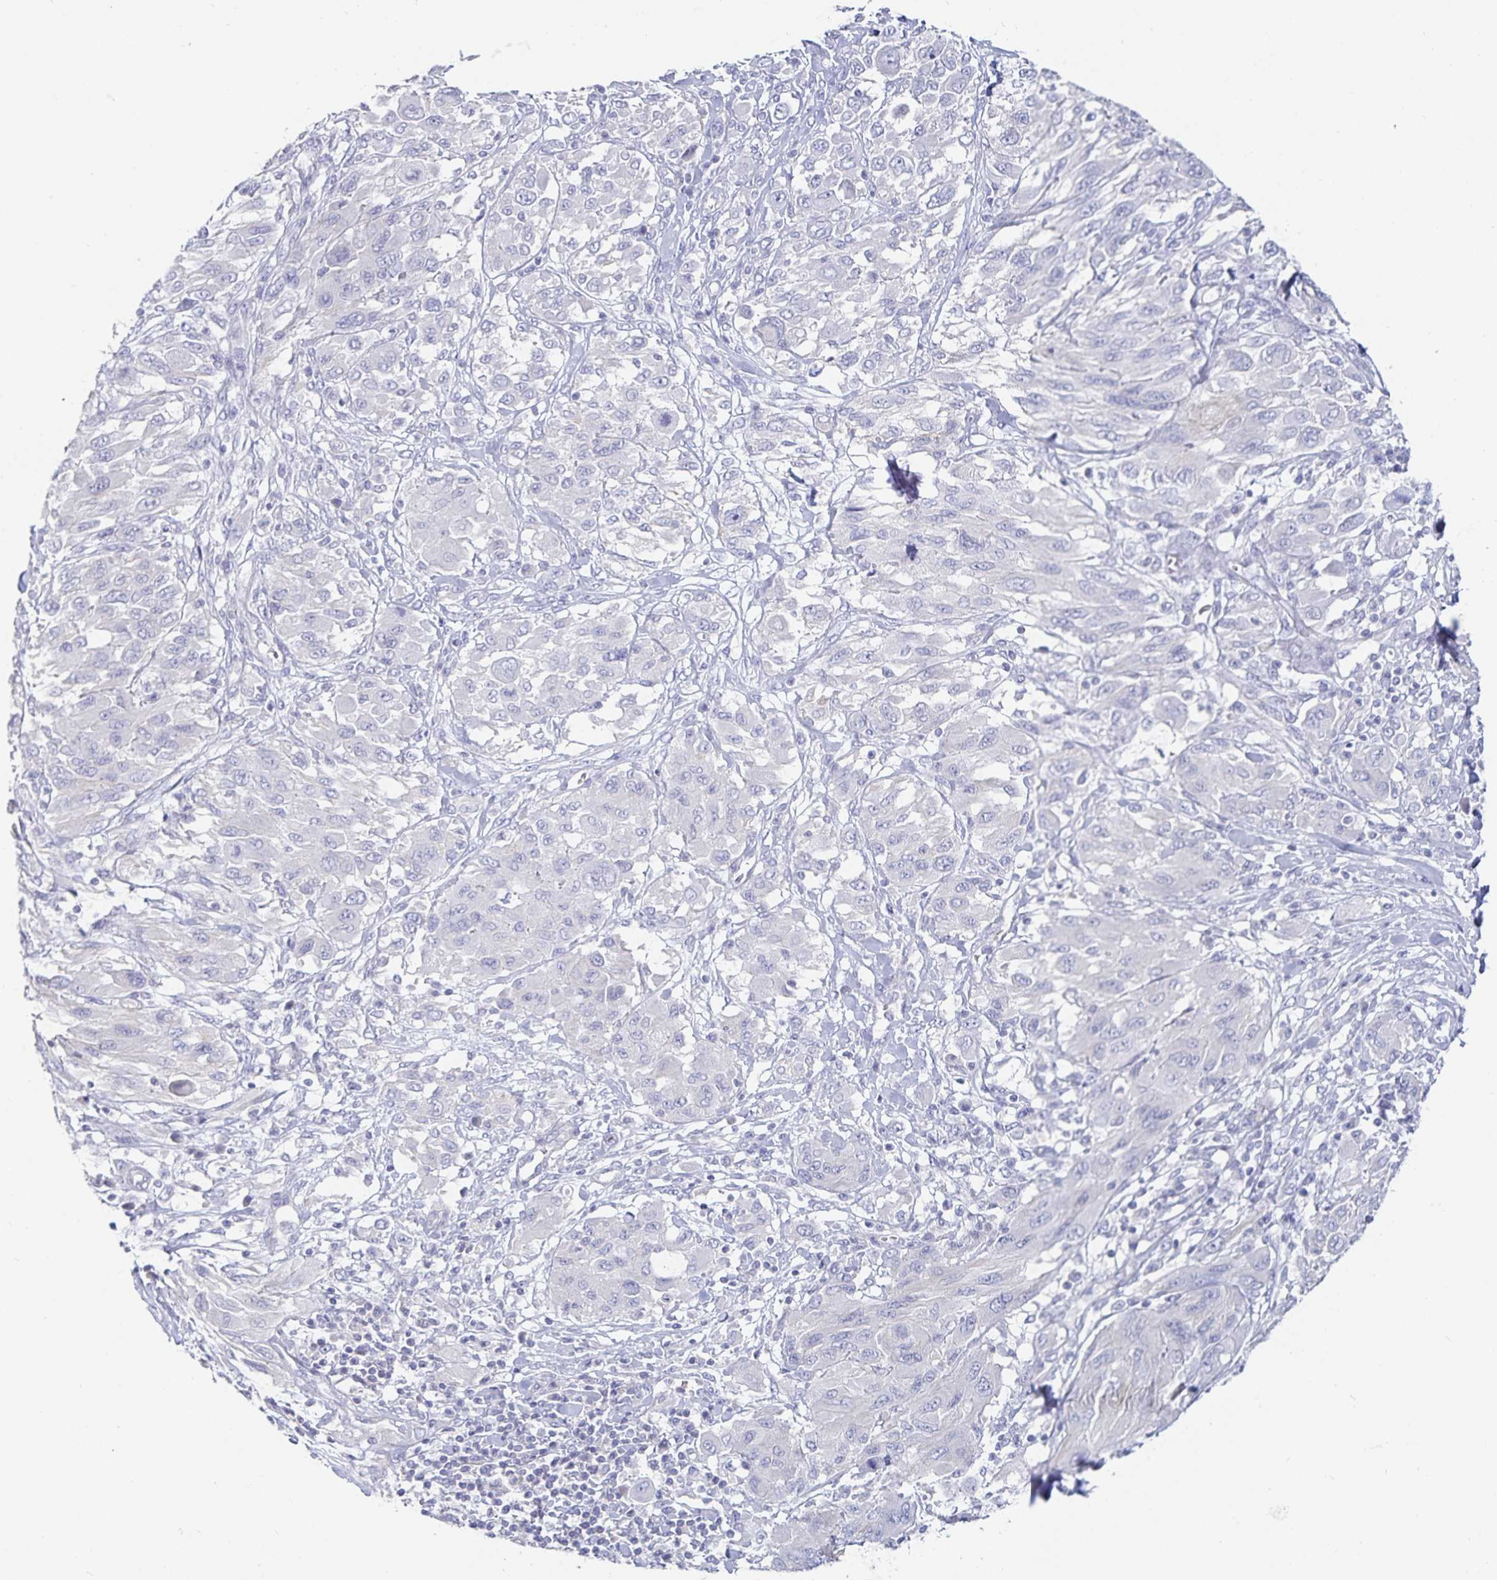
{"staining": {"intensity": "negative", "quantity": "none", "location": "none"}, "tissue": "melanoma", "cell_type": "Tumor cells", "image_type": "cancer", "snomed": [{"axis": "morphology", "description": "Malignant melanoma, NOS"}, {"axis": "topography", "description": "Skin"}], "caption": "Immunohistochemistry (IHC) of human melanoma shows no staining in tumor cells.", "gene": "SFTPA1", "patient": {"sex": "female", "age": 91}}